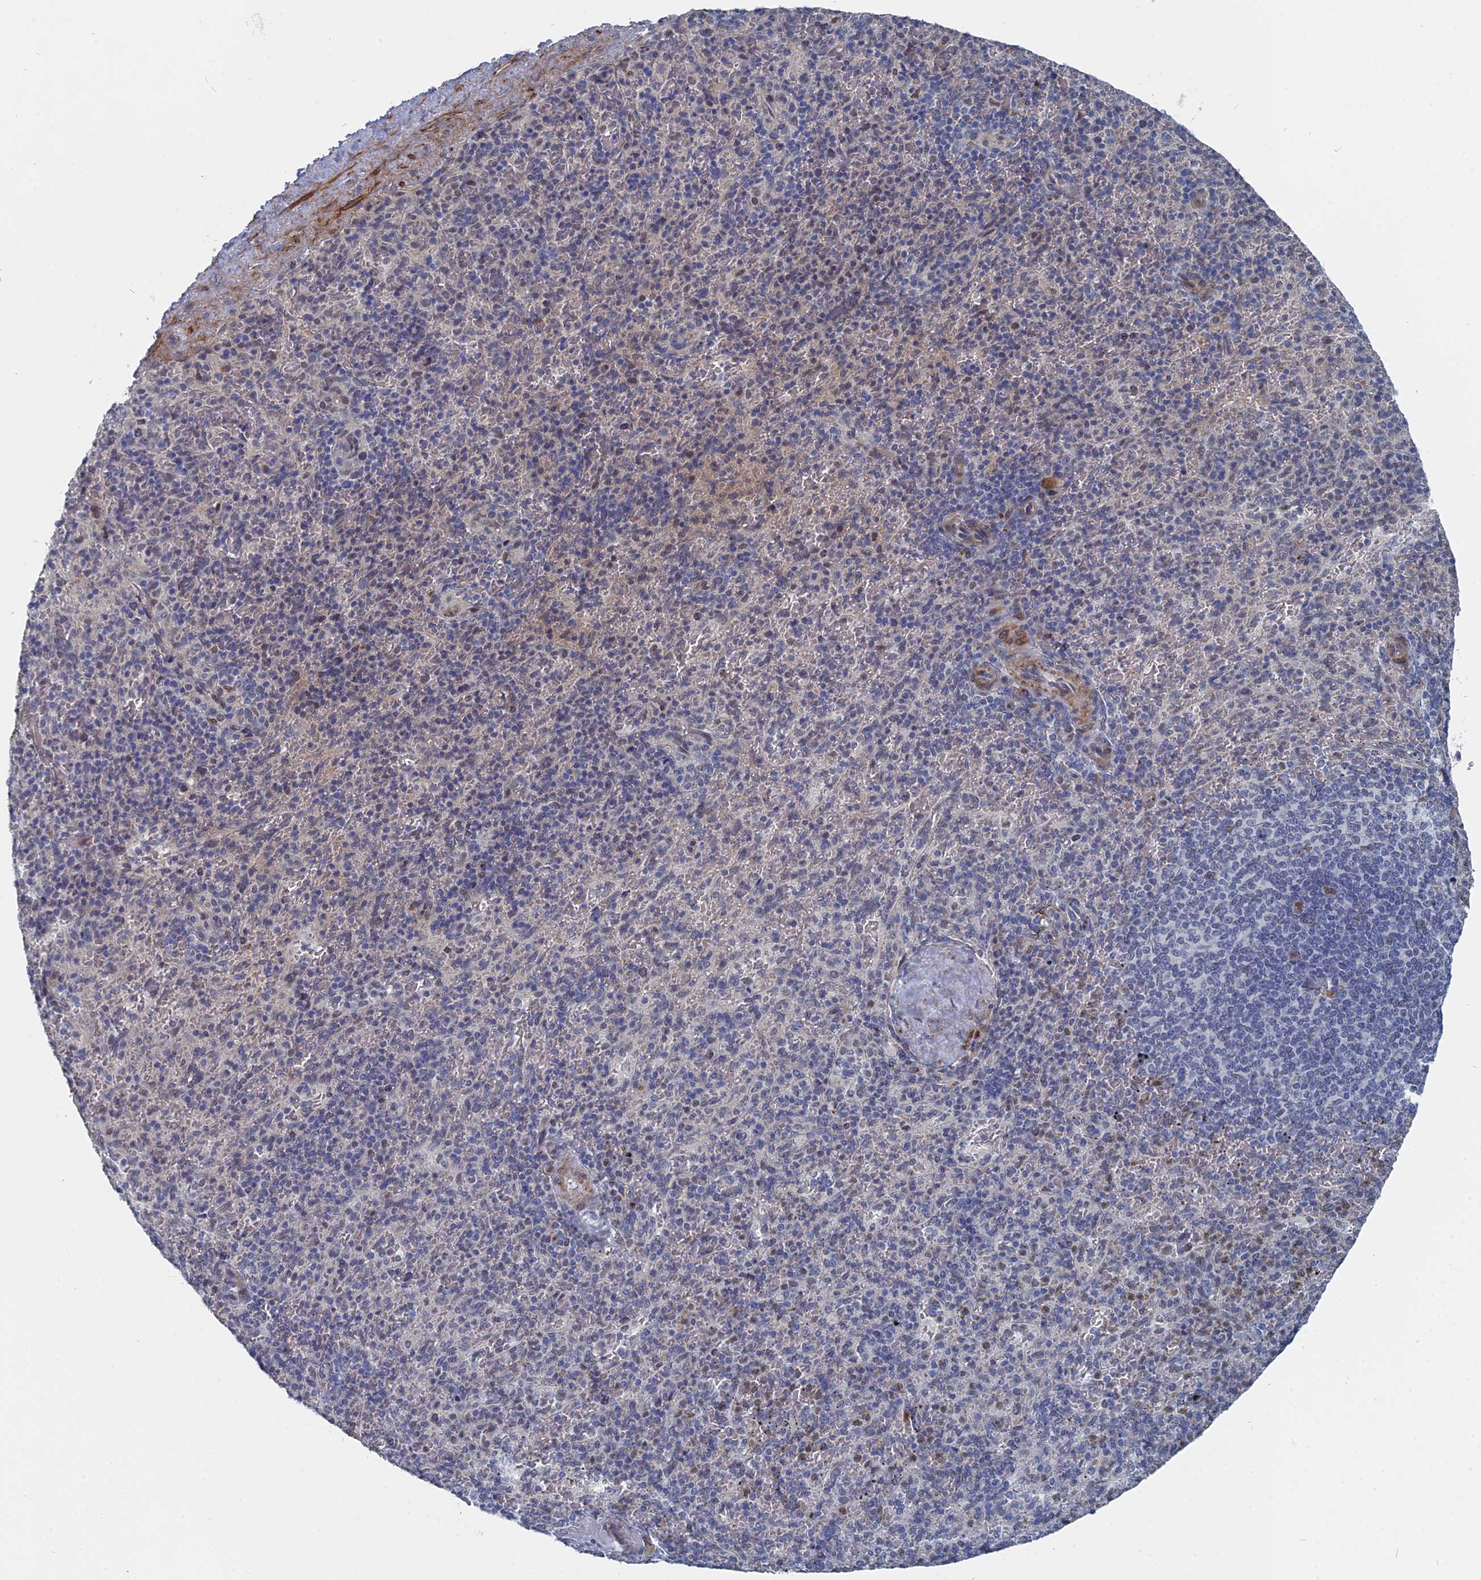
{"staining": {"intensity": "weak", "quantity": "<25%", "location": "nuclear"}, "tissue": "spleen", "cell_type": "Cells in red pulp", "image_type": "normal", "snomed": [{"axis": "morphology", "description": "Normal tissue, NOS"}, {"axis": "topography", "description": "Spleen"}], "caption": "DAB (3,3'-diaminobenzidine) immunohistochemical staining of unremarkable spleen displays no significant positivity in cells in red pulp.", "gene": "MTRF1", "patient": {"sex": "male", "age": 82}}